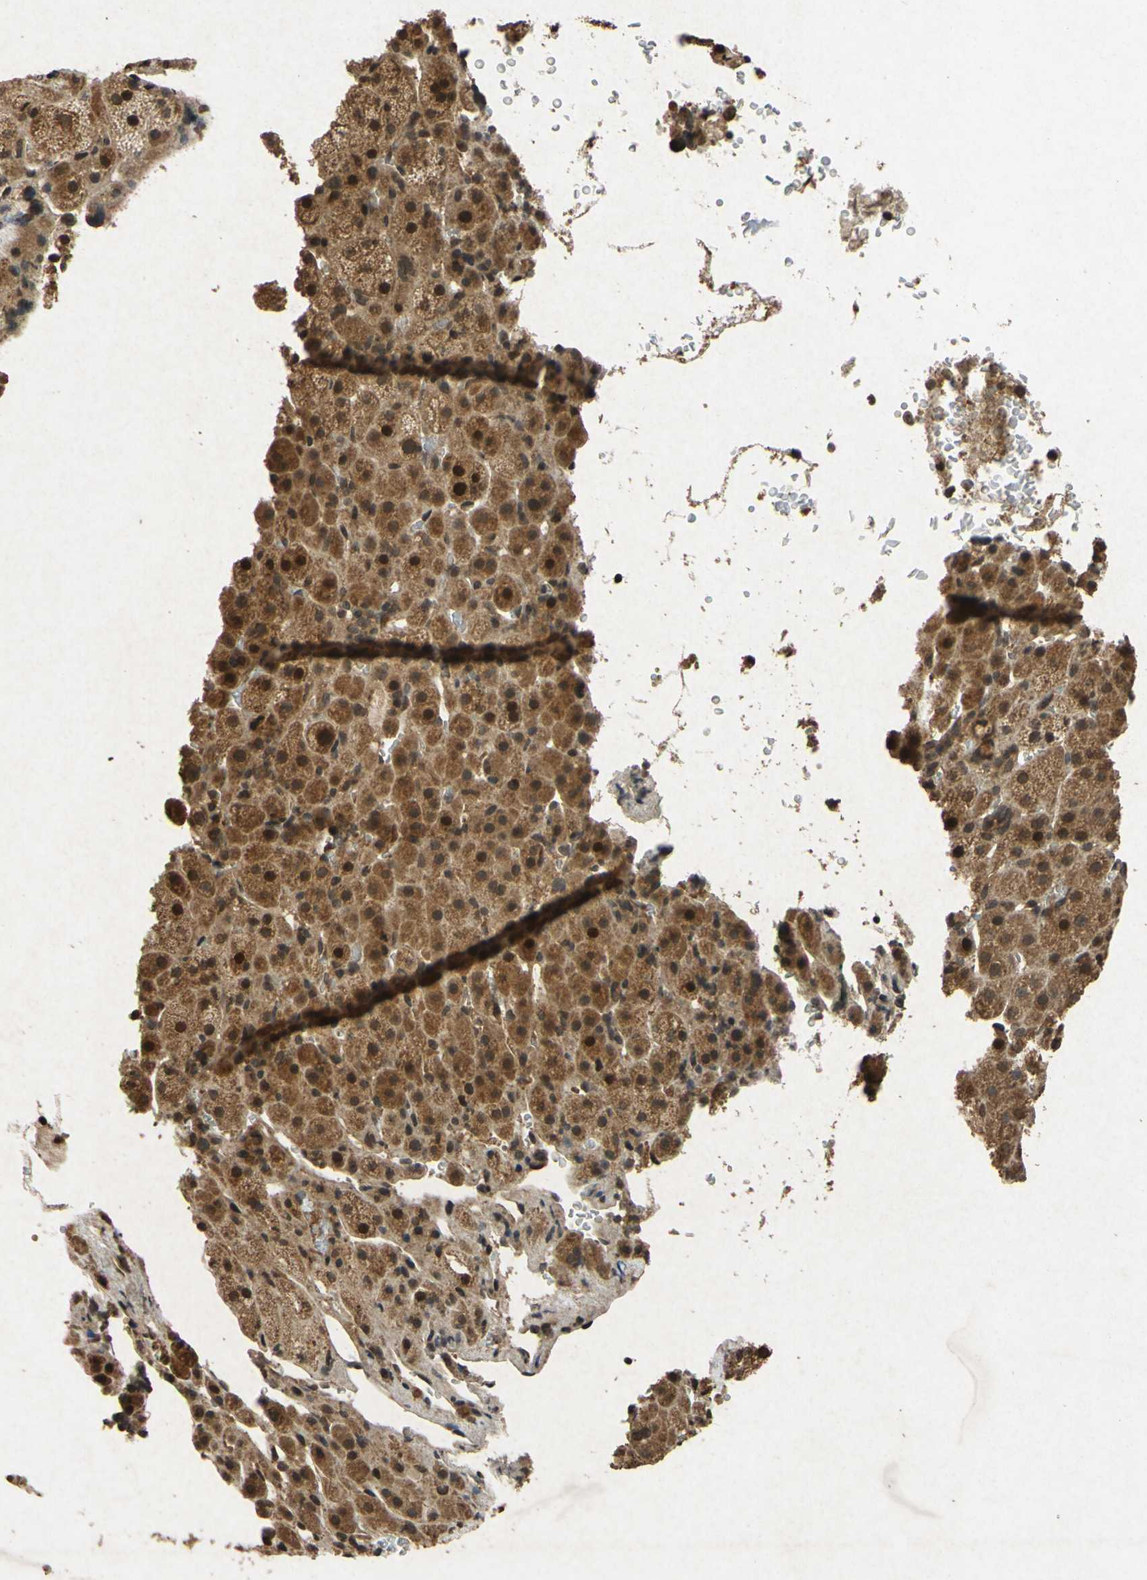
{"staining": {"intensity": "moderate", "quantity": ">75%", "location": "cytoplasmic/membranous"}, "tissue": "adrenal gland", "cell_type": "Glandular cells", "image_type": "normal", "snomed": [{"axis": "morphology", "description": "Normal tissue, NOS"}, {"axis": "topography", "description": "Adrenal gland"}], "caption": "Moderate cytoplasmic/membranous positivity is identified in approximately >75% of glandular cells in benign adrenal gland.", "gene": "ATP6V1H", "patient": {"sex": "female", "age": 57}}